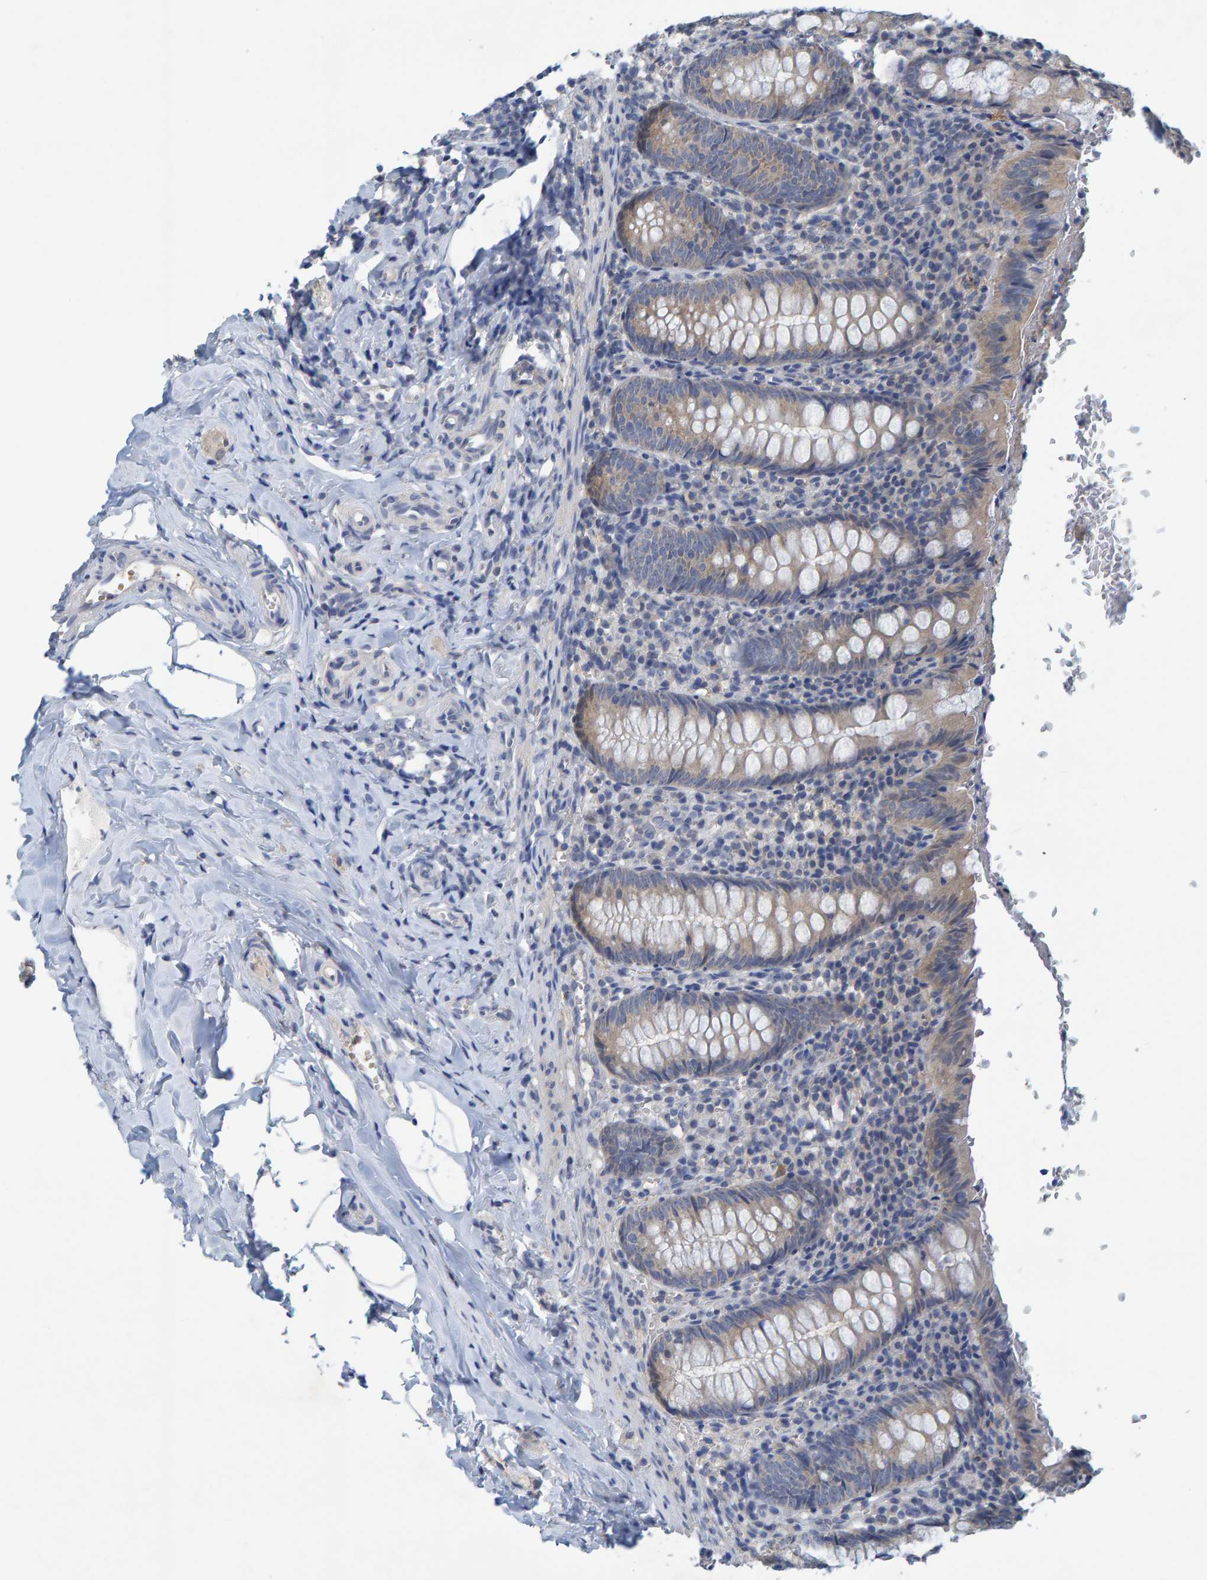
{"staining": {"intensity": "weak", "quantity": "<25%", "location": "cytoplasmic/membranous"}, "tissue": "appendix", "cell_type": "Glandular cells", "image_type": "normal", "snomed": [{"axis": "morphology", "description": "Normal tissue, NOS"}, {"axis": "topography", "description": "Appendix"}], "caption": "The immunohistochemistry photomicrograph has no significant positivity in glandular cells of appendix.", "gene": "ALAD", "patient": {"sex": "female", "age": 10}}